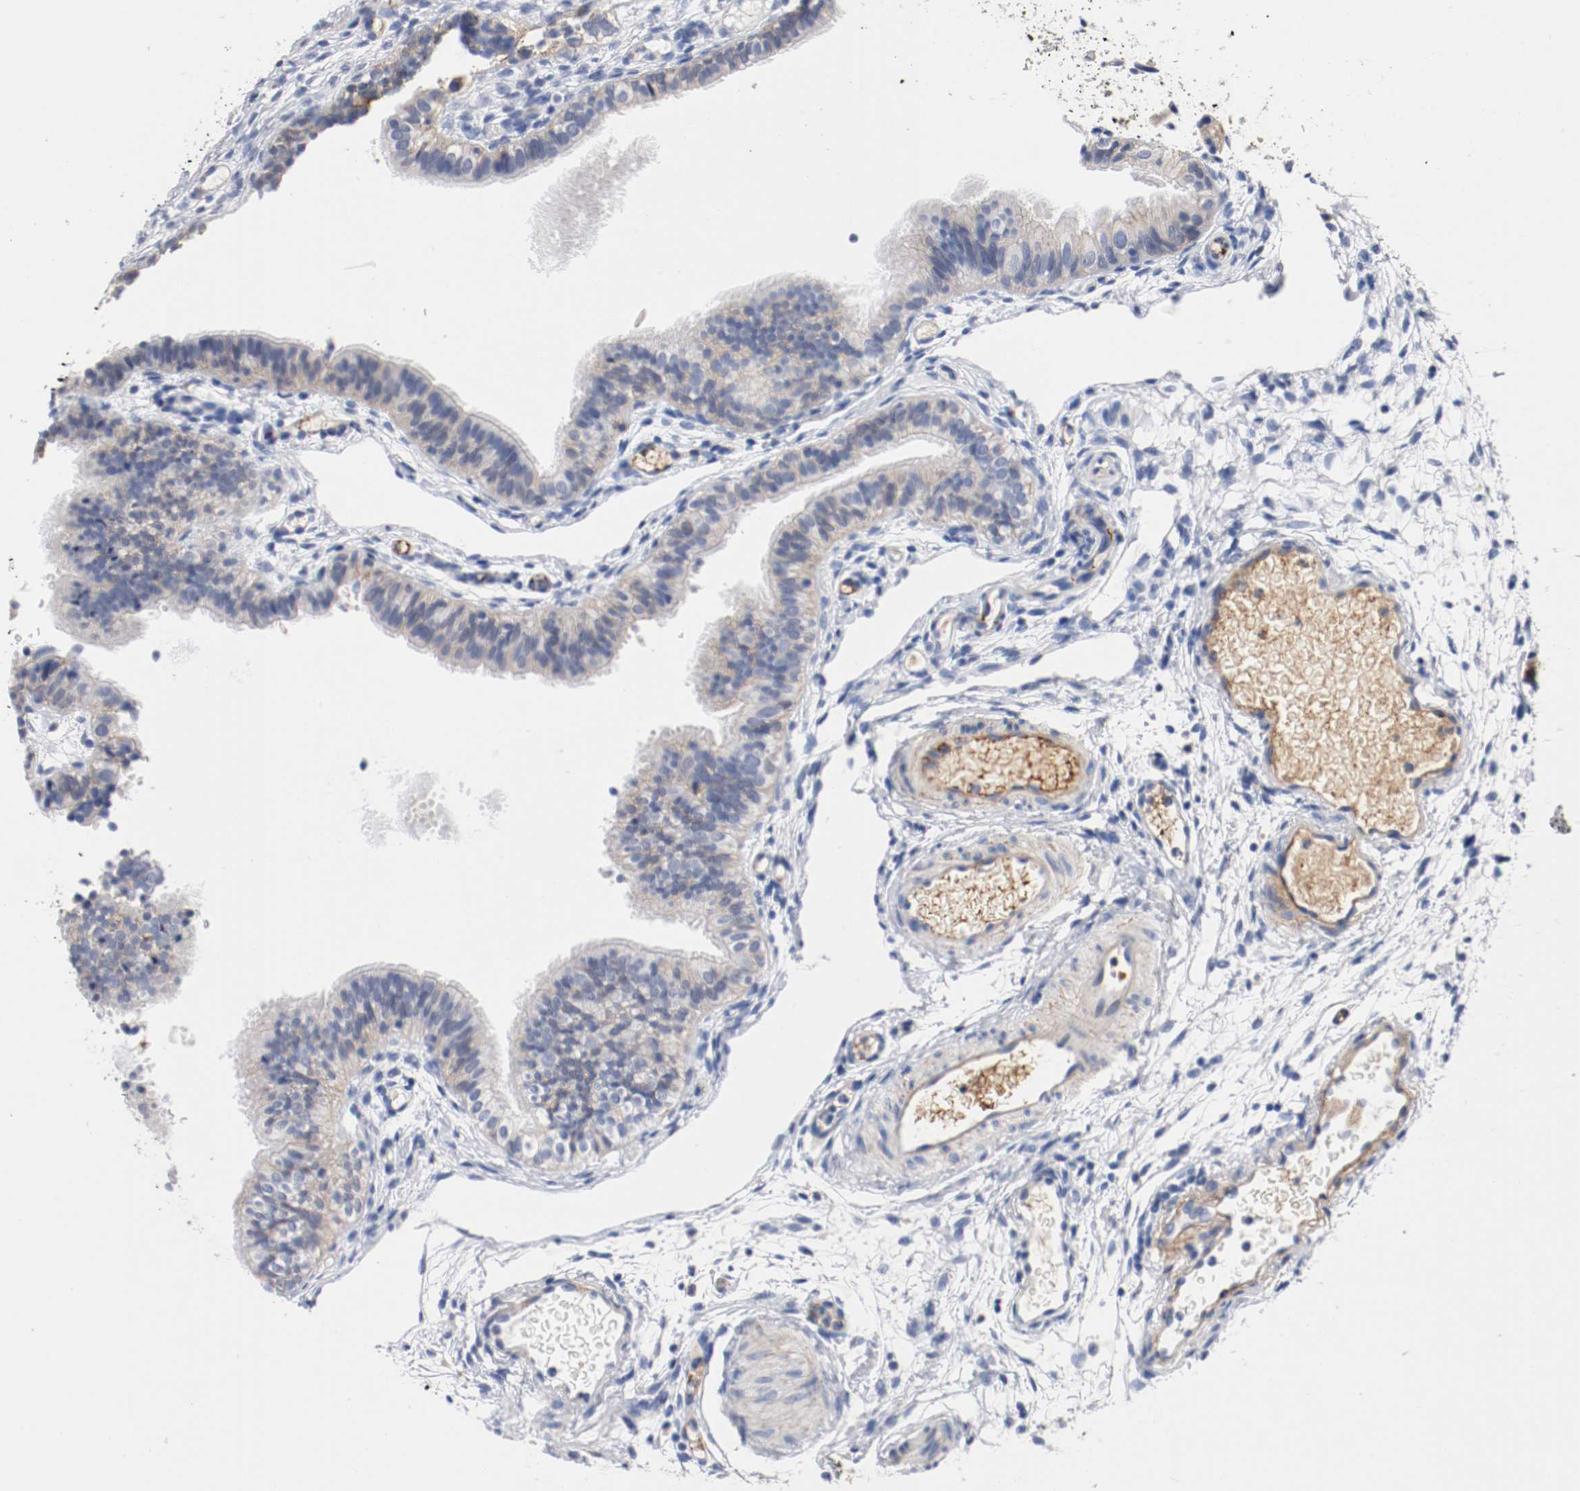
{"staining": {"intensity": "weak", "quantity": "25%-75%", "location": "cytoplasmic/membranous"}, "tissue": "fallopian tube", "cell_type": "Glandular cells", "image_type": "normal", "snomed": [{"axis": "morphology", "description": "Normal tissue, NOS"}, {"axis": "morphology", "description": "Dermoid, NOS"}, {"axis": "topography", "description": "Fallopian tube"}], "caption": "Brown immunohistochemical staining in benign fallopian tube shows weak cytoplasmic/membranous expression in about 25%-75% of glandular cells. (DAB IHC, brown staining for protein, blue staining for nuclei).", "gene": "TNC", "patient": {"sex": "female", "age": 33}}